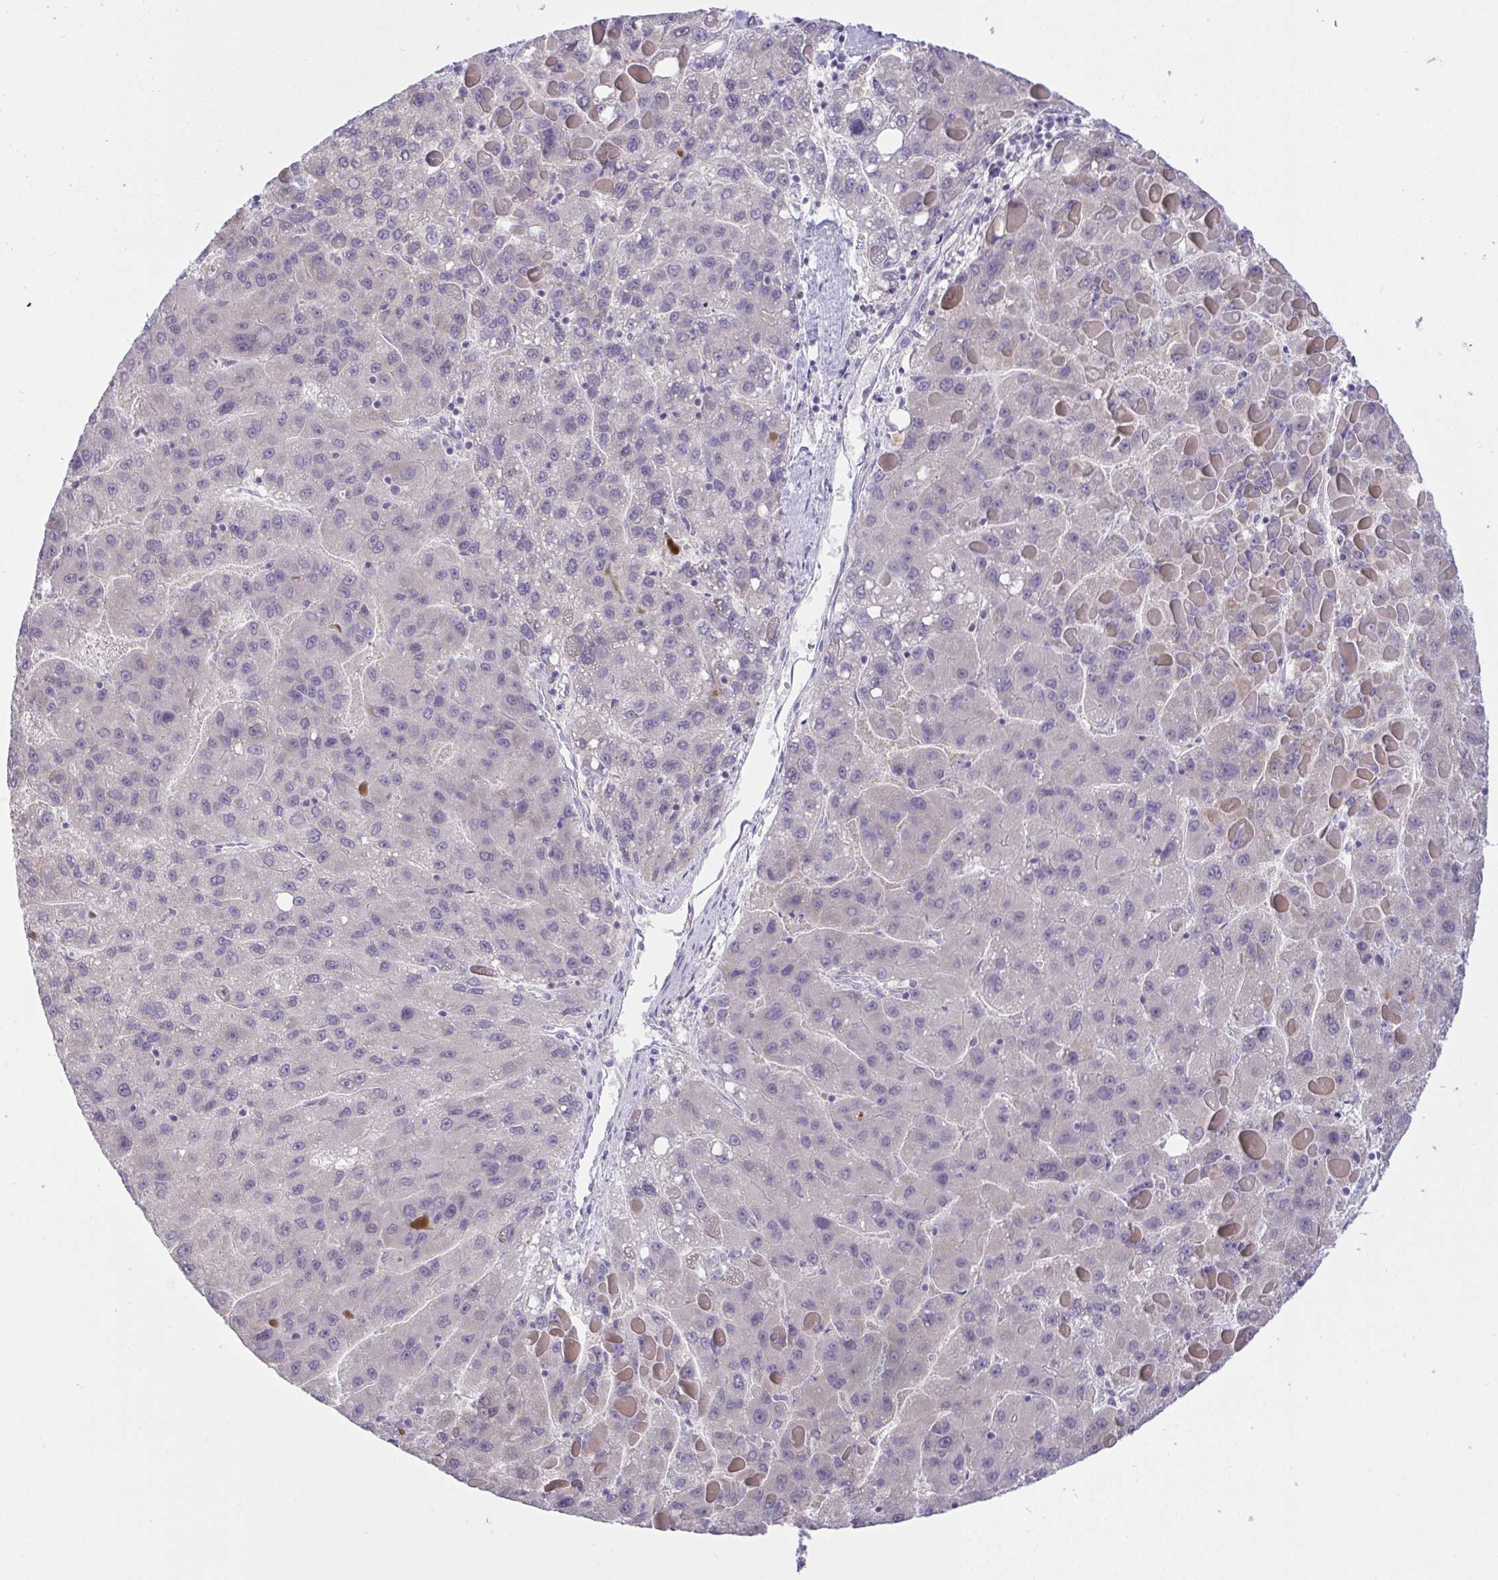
{"staining": {"intensity": "negative", "quantity": "none", "location": "none"}, "tissue": "liver cancer", "cell_type": "Tumor cells", "image_type": "cancer", "snomed": [{"axis": "morphology", "description": "Carcinoma, Hepatocellular, NOS"}, {"axis": "topography", "description": "Liver"}], "caption": "Immunohistochemical staining of human hepatocellular carcinoma (liver) reveals no significant staining in tumor cells.", "gene": "TMEM41A", "patient": {"sex": "female", "age": 82}}